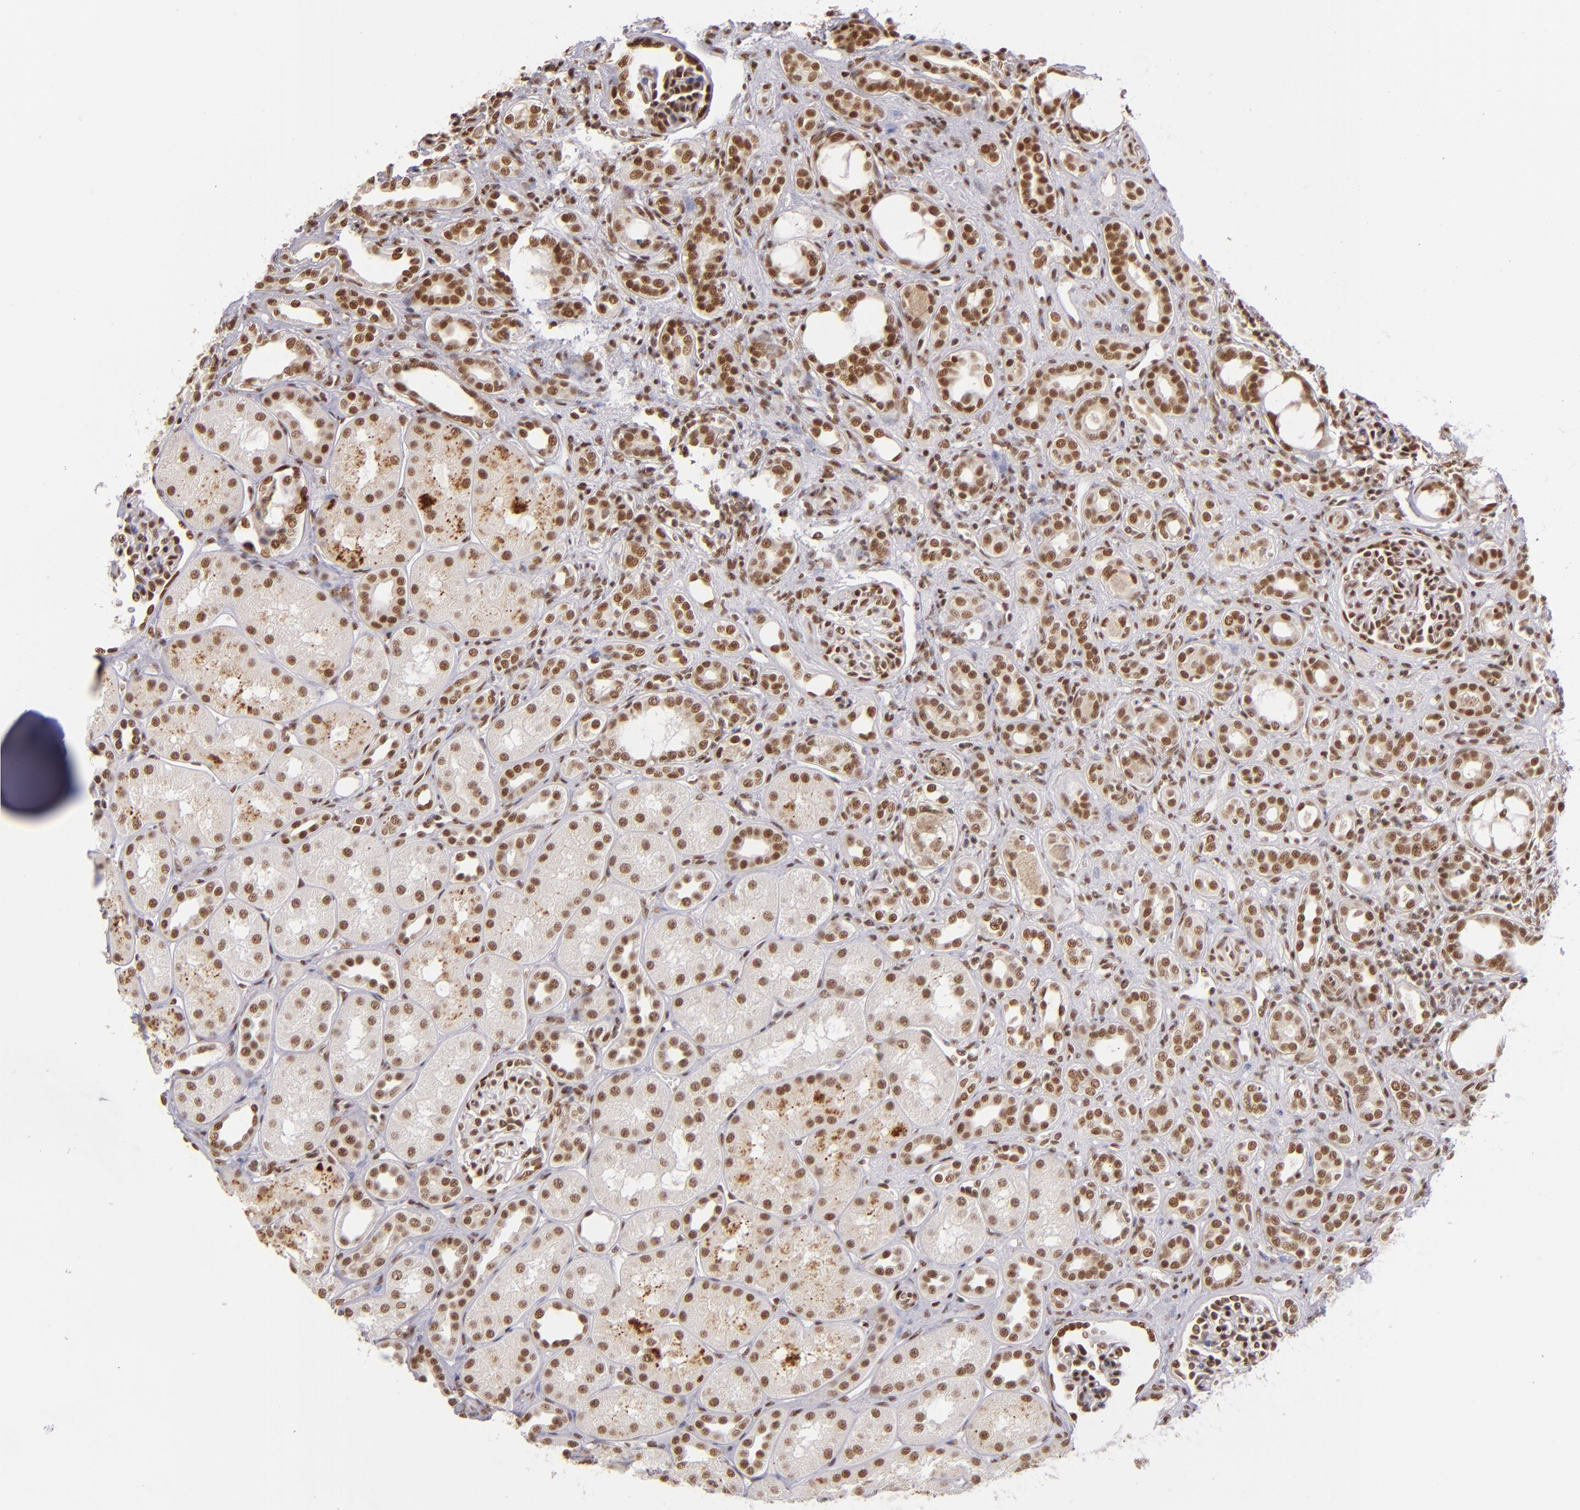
{"staining": {"intensity": "moderate", "quantity": ">75%", "location": "cytoplasmic/membranous,nuclear"}, "tissue": "kidney", "cell_type": "Cells in tubules", "image_type": "normal", "snomed": [{"axis": "morphology", "description": "Normal tissue, NOS"}, {"axis": "topography", "description": "Kidney"}], "caption": "Cells in tubules reveal medium levels of moderate cytoplasmic/membranous,nuclear staining in approximately >75% of cells in normal human kidney.", "gene": "ZNF148", "patient": {"sex": "male", "age": 7}}